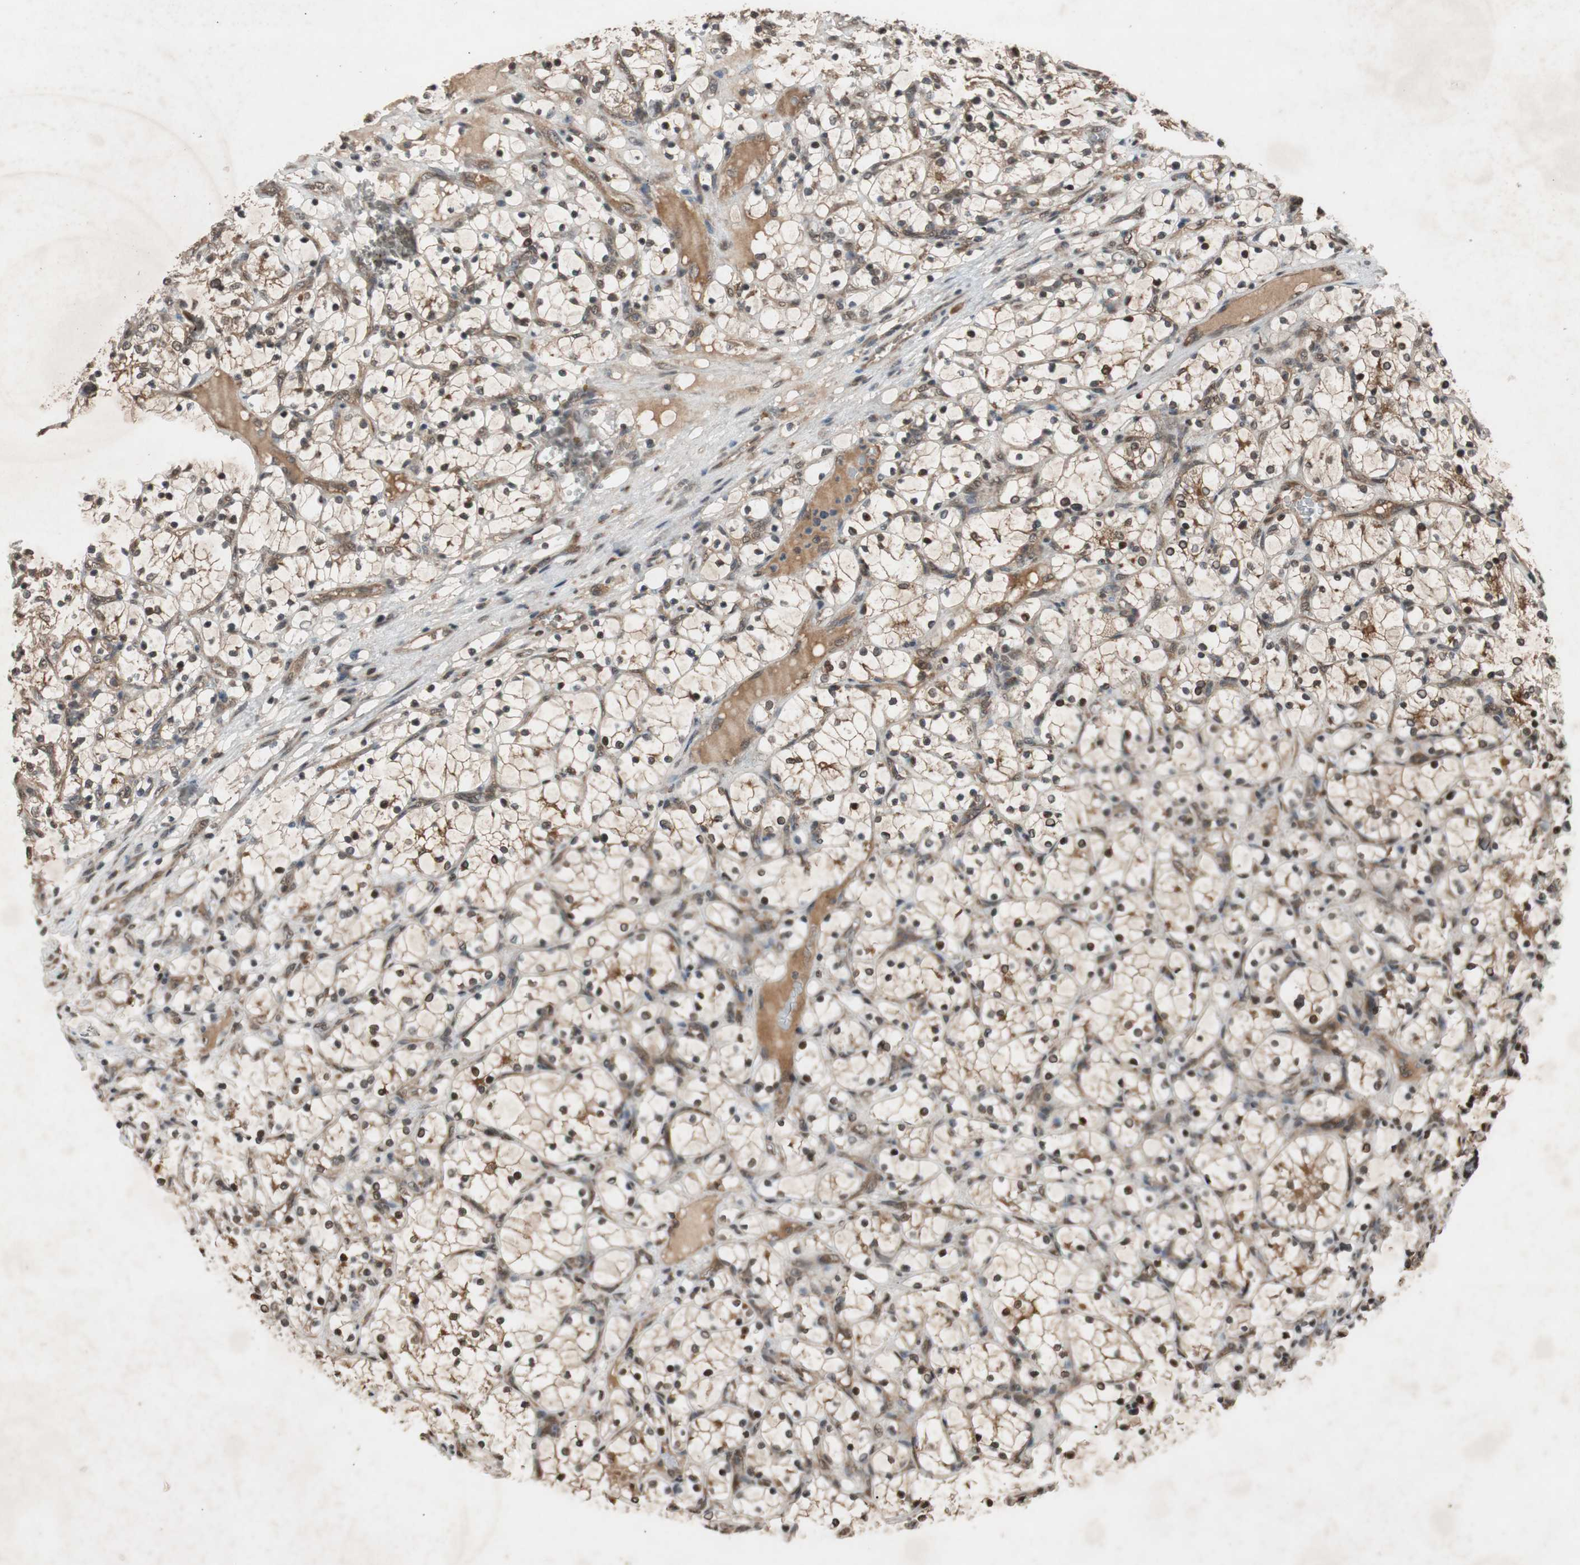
{"staining": {"intensity": "strong", "quantity": ">75%", "location": "cytoplasmic/membranous"}, "tissue": "renal cancer", "cell_type": "Tumor cells", "image_type": "cancer", "snomed": [{"axis": "morphology", "description": "Adenocarcinoma, NOS"}, {"axis": "topography", "description": "Kidney"}], "caption": "Immunohistochemical staining of renal cancer (adenocarcinoma) displays strong cytoplasmic/membranous protein positivity in approximately >75% of tumor cells. (DAB (3,3'-diaminobenzidine) = brown stain, brightfield microscopy at high magnification).", "gene": "TMEM230", "patient": {"sex": "female", "age": 69}}